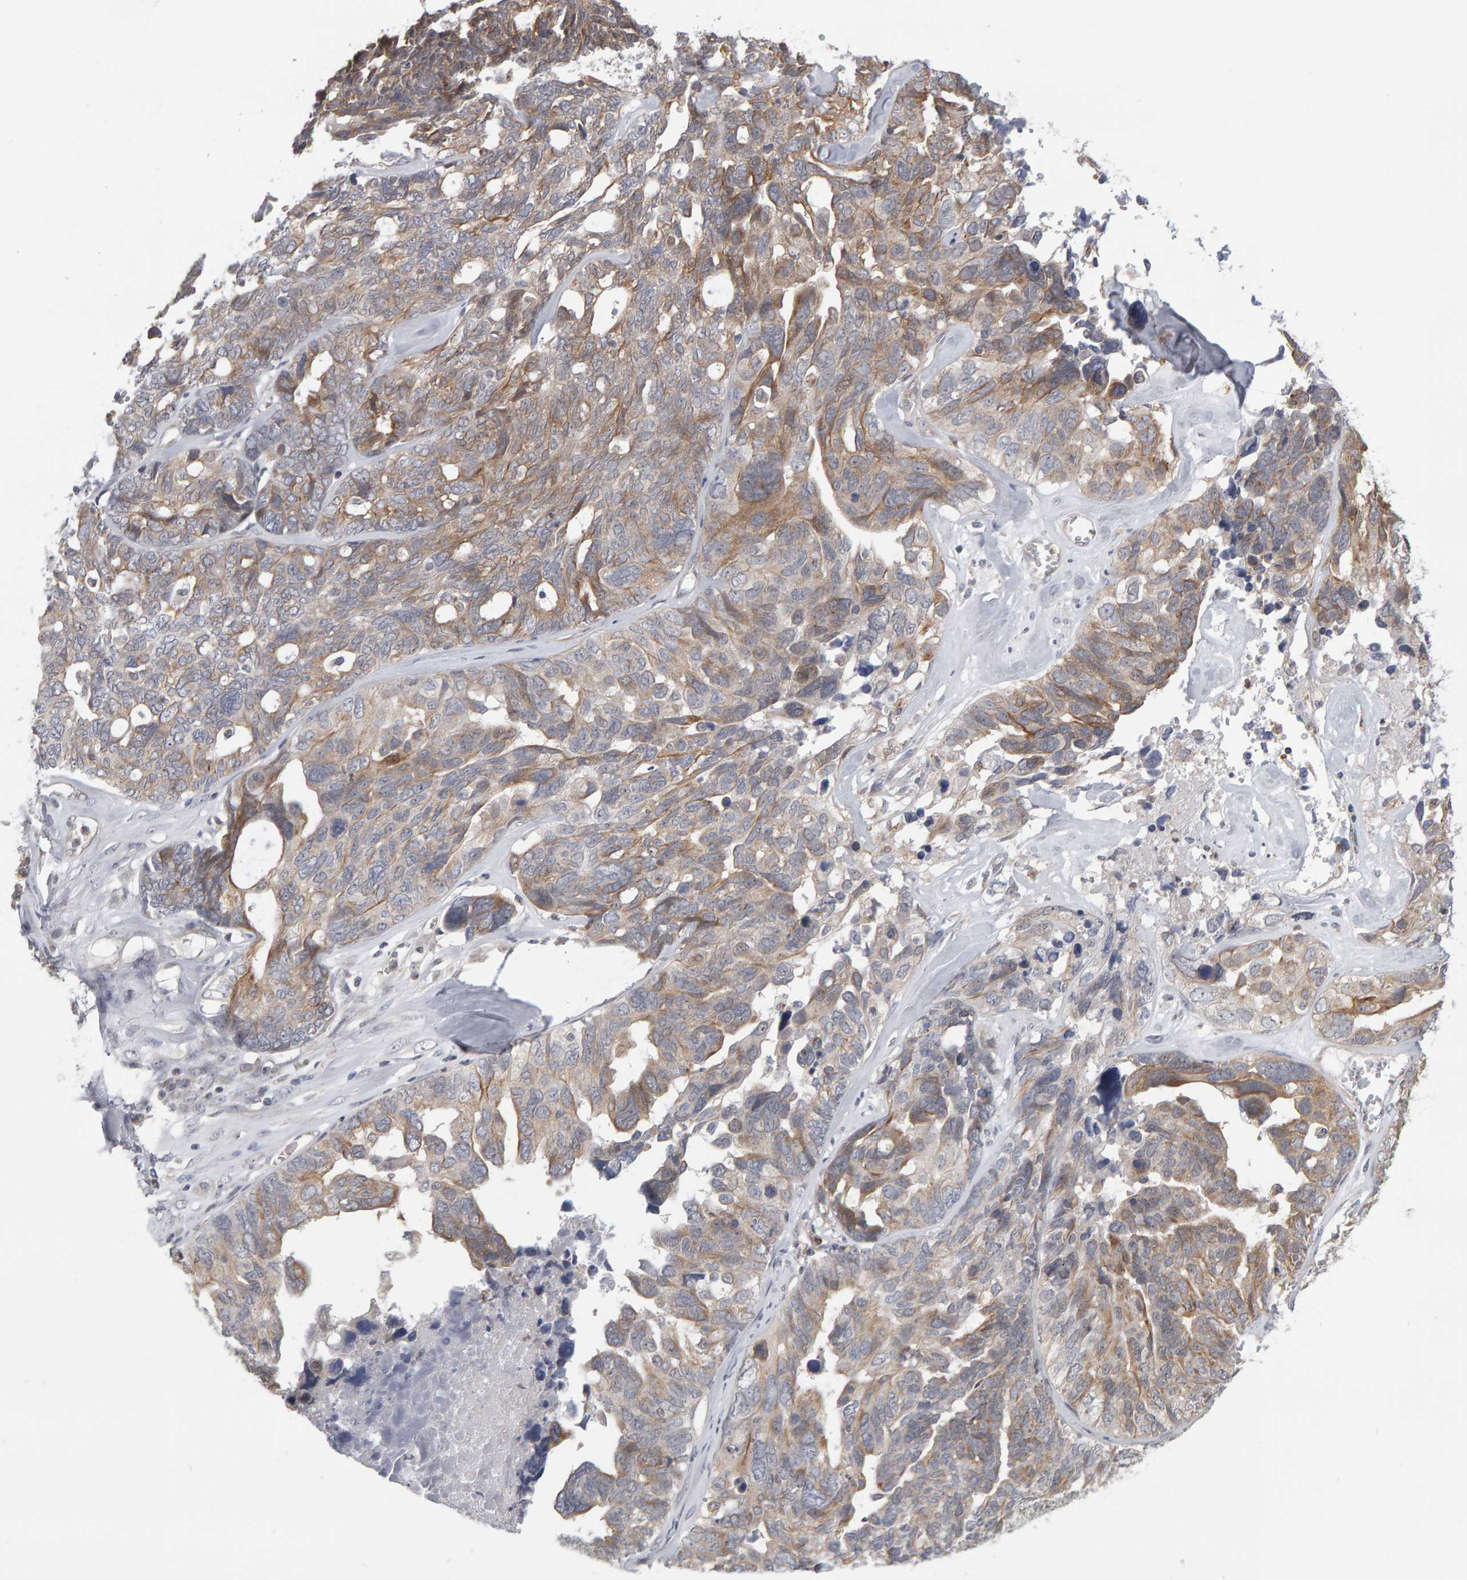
{"staining": {"intensity": "moderate", "quantity": ">75%", "location": "cytoplasmic/membranous"}, "tissue": "ovarian cancer", "cell_type": "Tumor cells", "image_type": "cancer", "snomed": [{"axis": "morphology", "description": "Cystadenocarcinoma, serous, NOS"}, {"axis": "topography", "description": "Ovary"}], "caption": "Brown immunohistochemical staining in ovarian cancer (serous cystadenocarcinoma) reveals moderate cytoplasmic/membranous staining in about >75% of tumor cells.", "gene": "MSRA", "patient": {"sex": "female", "age": 79}}